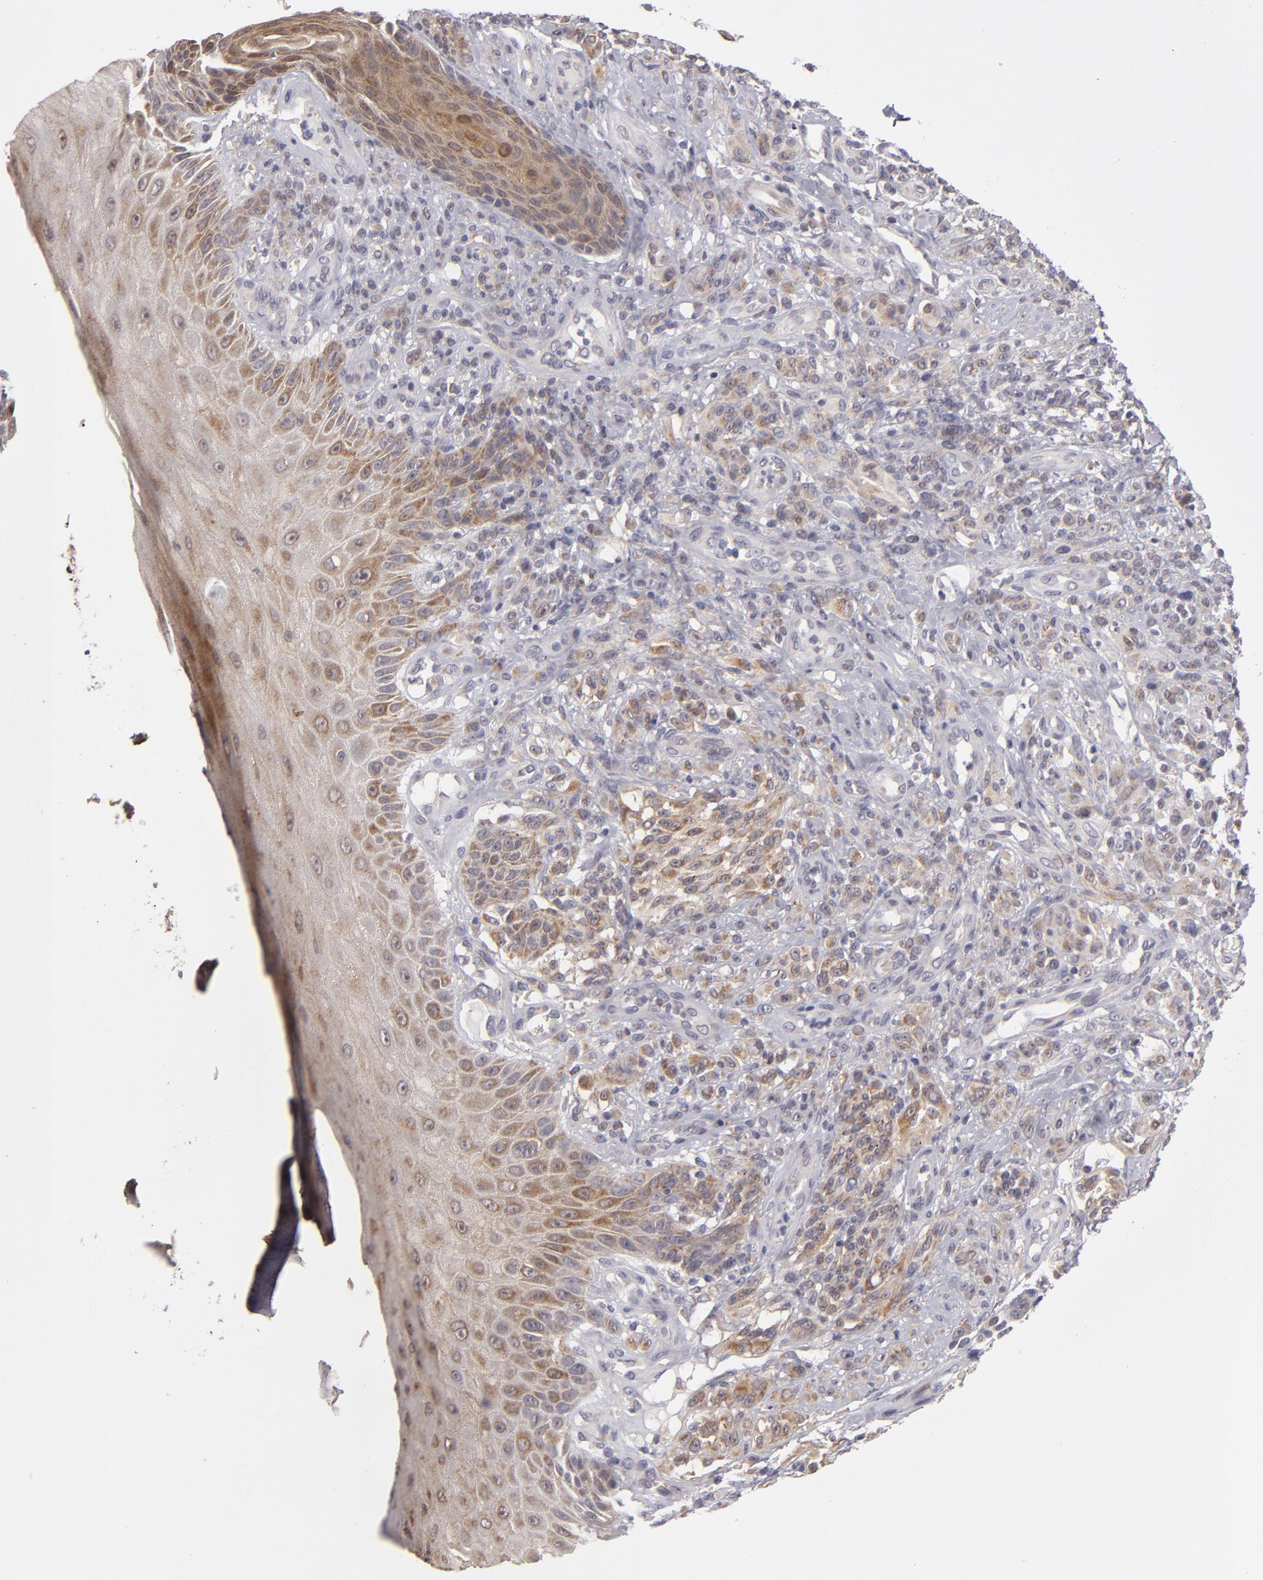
{"staining": {"intensity": "moderate", "quantity": ">75%", "location": "cytoplasmic/membranous"}, "tissue": "melanoma", "cell_type": "Tumor cells", "image_type": "cancer", "snomed": [{"axis": "morphology", "description": "Malignant melanoma, NOS"}, {"axis": "topography", "description": "Skin"}], "caption": "Malignant melanoma stained with a brown dye demonstrates moderate cytoplasmic/membranous positive positivity in about >75% of tumor cells.", "gene": "SH2D4A", "patient": {"sex": "male", "age": 57}}